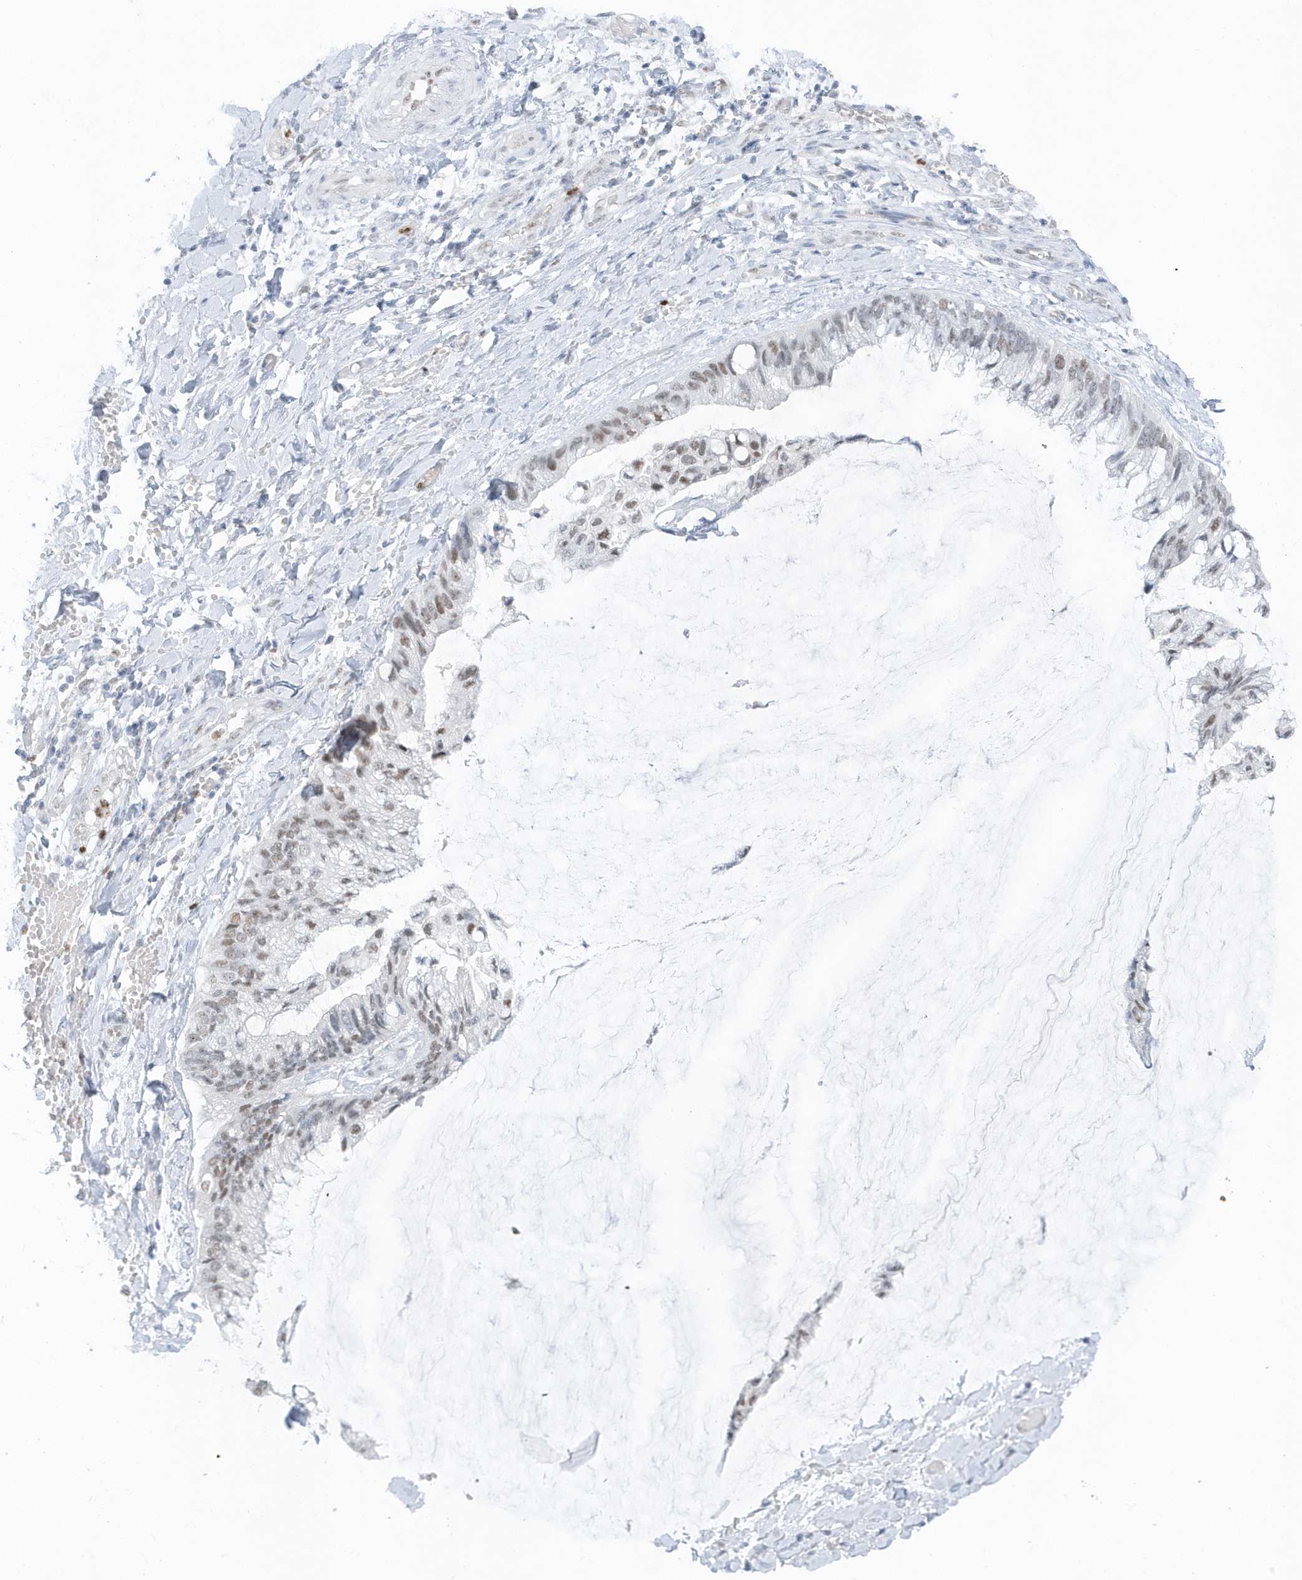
{"staining": {"intensity": "moderate", "quantity": "25%-75%", "location": "nuclear"}, "tissue": "ovarian cancer", "cell_type": "Tumor cells", "image_type": "cancer", "snomed": [{"axis": "morphology", "description": "Cystadenocarcinoma, mucinous, NOS"}, {"axis": "topography", "description": "Ovary"}], "caption": "Moderate nuclear staining is seen in about 25%-75% of tumor cells in ovarian cancer.", "gene": "SMIM34", "patient": {"sex": "female", "age": 39}}